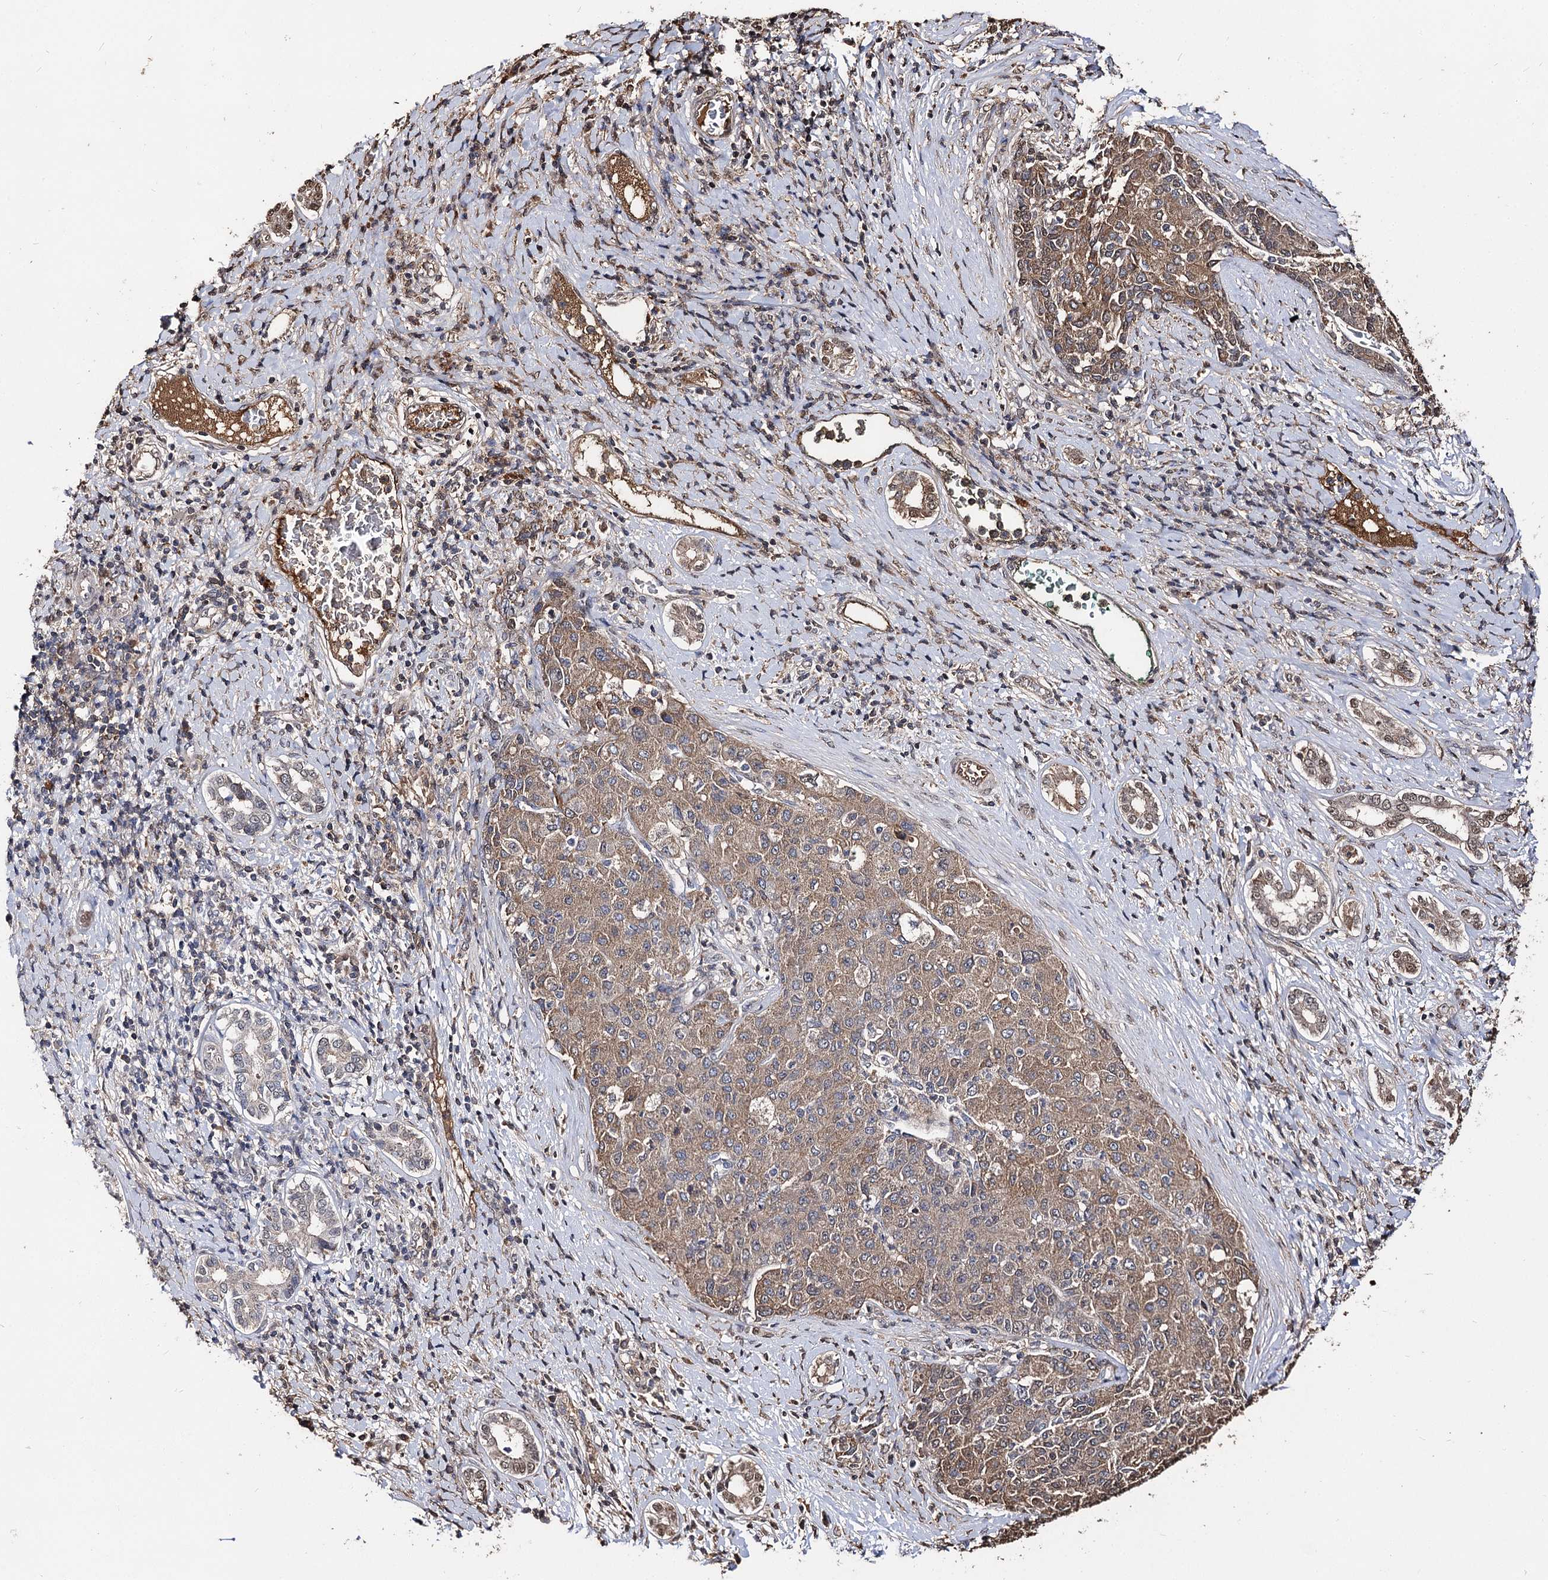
{"staining": {"intensity": "moderate", "quantity": ">75%", "location": "cytoplasmic/membranous"}, "tissue": "liver cancer", "cell_type": "Tumor cells", "image_type": "cancer", "snomed": [{"axis": "morphology", "description": "Carcinoma, Hepatocellular, NOS"}, {"axis": "topography", "description": "Liver"}], "caption": "Human liver cancer (hepatocellular carcinoma) stained with a protein marker shows moderate staining in tumor cells.", "gene": "ARL13A", "patient": {"sex": "male", "age": 65}}